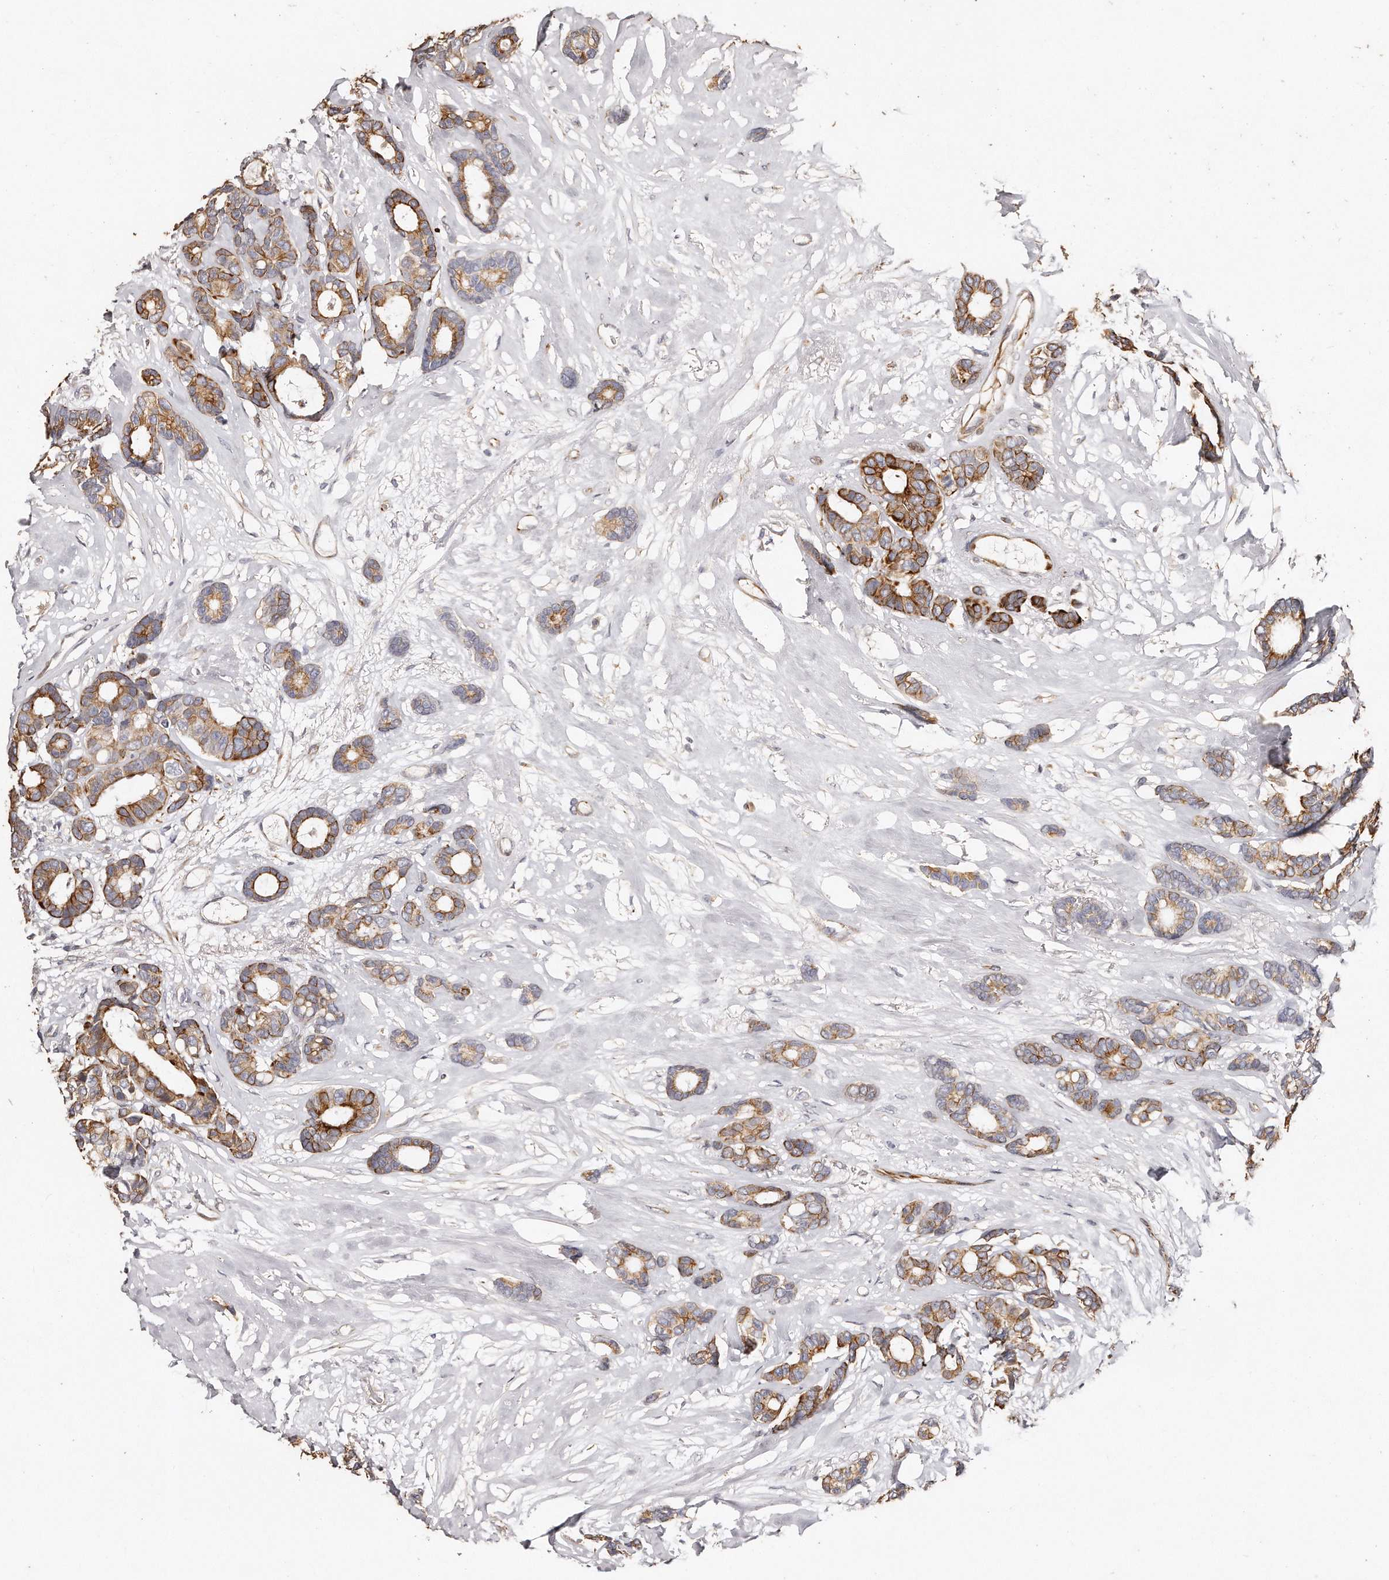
{"staining": {"intensity": "moderate", "quantity": ">75%", "location": "cytoplasmic/membranous"}, "tissue": "breast cancer", "cell_type": "Tumor cells", "image_type": "cancer", "snomed": [{"axis": "morphology", "description": "Duct carcinoma"}, {"axis": "topography", "description": "Breast"}], "caption": "The histopathology image reveals a brown stain indicating the presence of a protein in the cytoplasmic/membranous of tumor cells in infiltrating ductal carcinoma (breast).", "gene": "ZYG11A", "patient": {"sex": "female", "age": 87}}